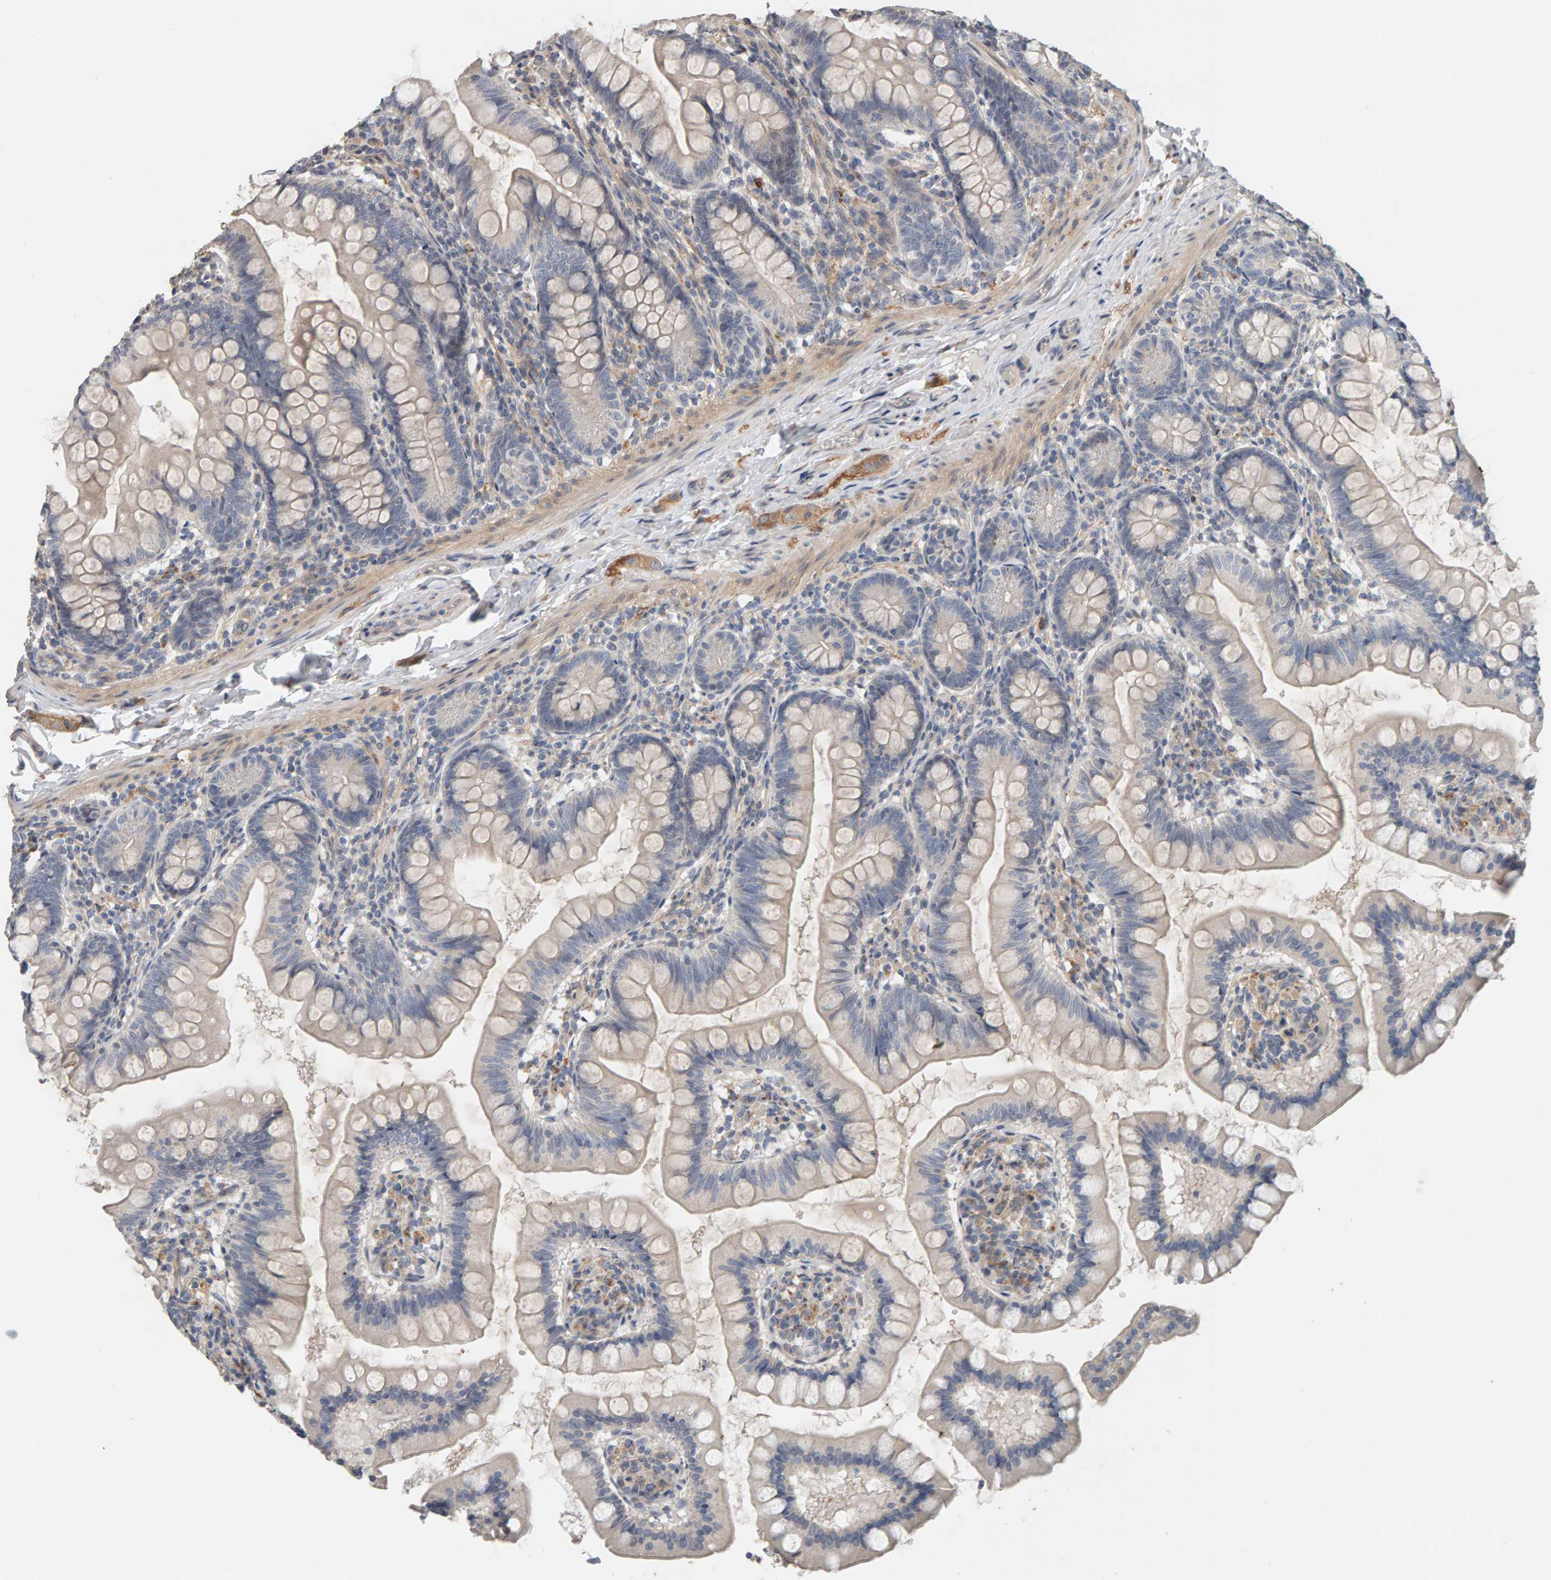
{"staining": {"intensity": "weak", "quantity": "<25%", "location": "cytoplasmic/membranous"}, "tissue": "small intestine", "cell_type": "Glandular cells", "image_type": "normal", "snomed": [{"axis": "morphology", "description": "Normal tissue, NOS"}, {"axis": "topography", "description": "Small intestine"}], "caption": "High power microscopy image of an immunohistochemistry photomicrograph of benign small intestine, revealing no significant expression in glandular cells.", "gene": "IPPK", "patient": {"sex": "male", "age": 7}}